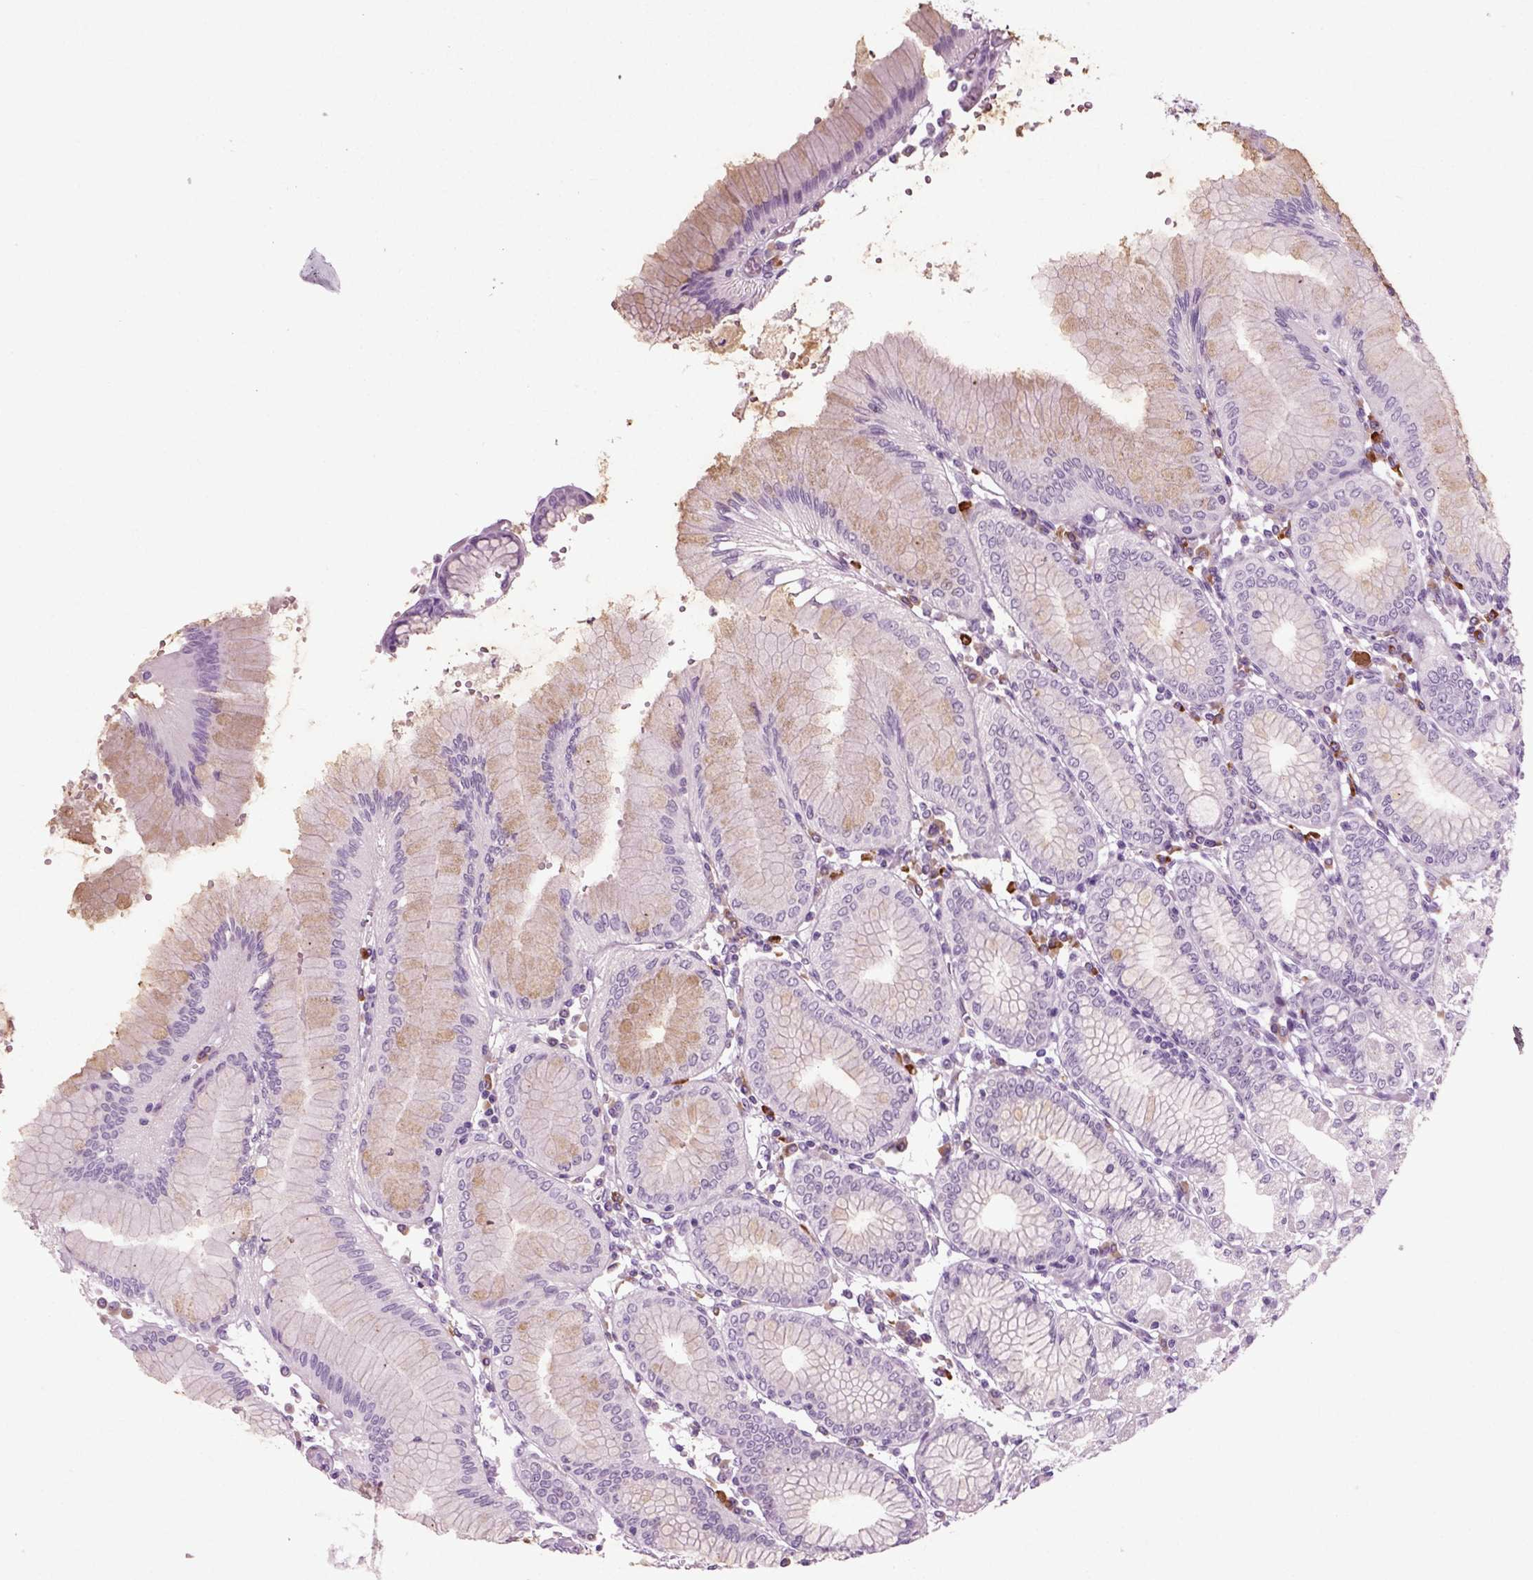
{"staining": {"intensity": "weak", "quantity": "<25%", "location": "cytoplasmic/membranous"}, "tissue": "stomach", "cell_type": "Glandular cells", "image_type": "normal", "snomed": [{"axis": "morphology", "description": "Normal tissue, NOS"}, {"axis": "topography", "description": "Skeletal muscle"}, {"axis": "topography", "description": "Stomach"}], "caption": "Immunohistochemistry (IHC) histopathology image of unremarkable stomach stained for a protein (brown), which reveals no positivity in glandular cells. The staining is performed using DAB brown chromogen with nuclei counter-stained in using hematoxylin.", "gene": "PRLH", "patient": {"sex": "female", "age": 57}}